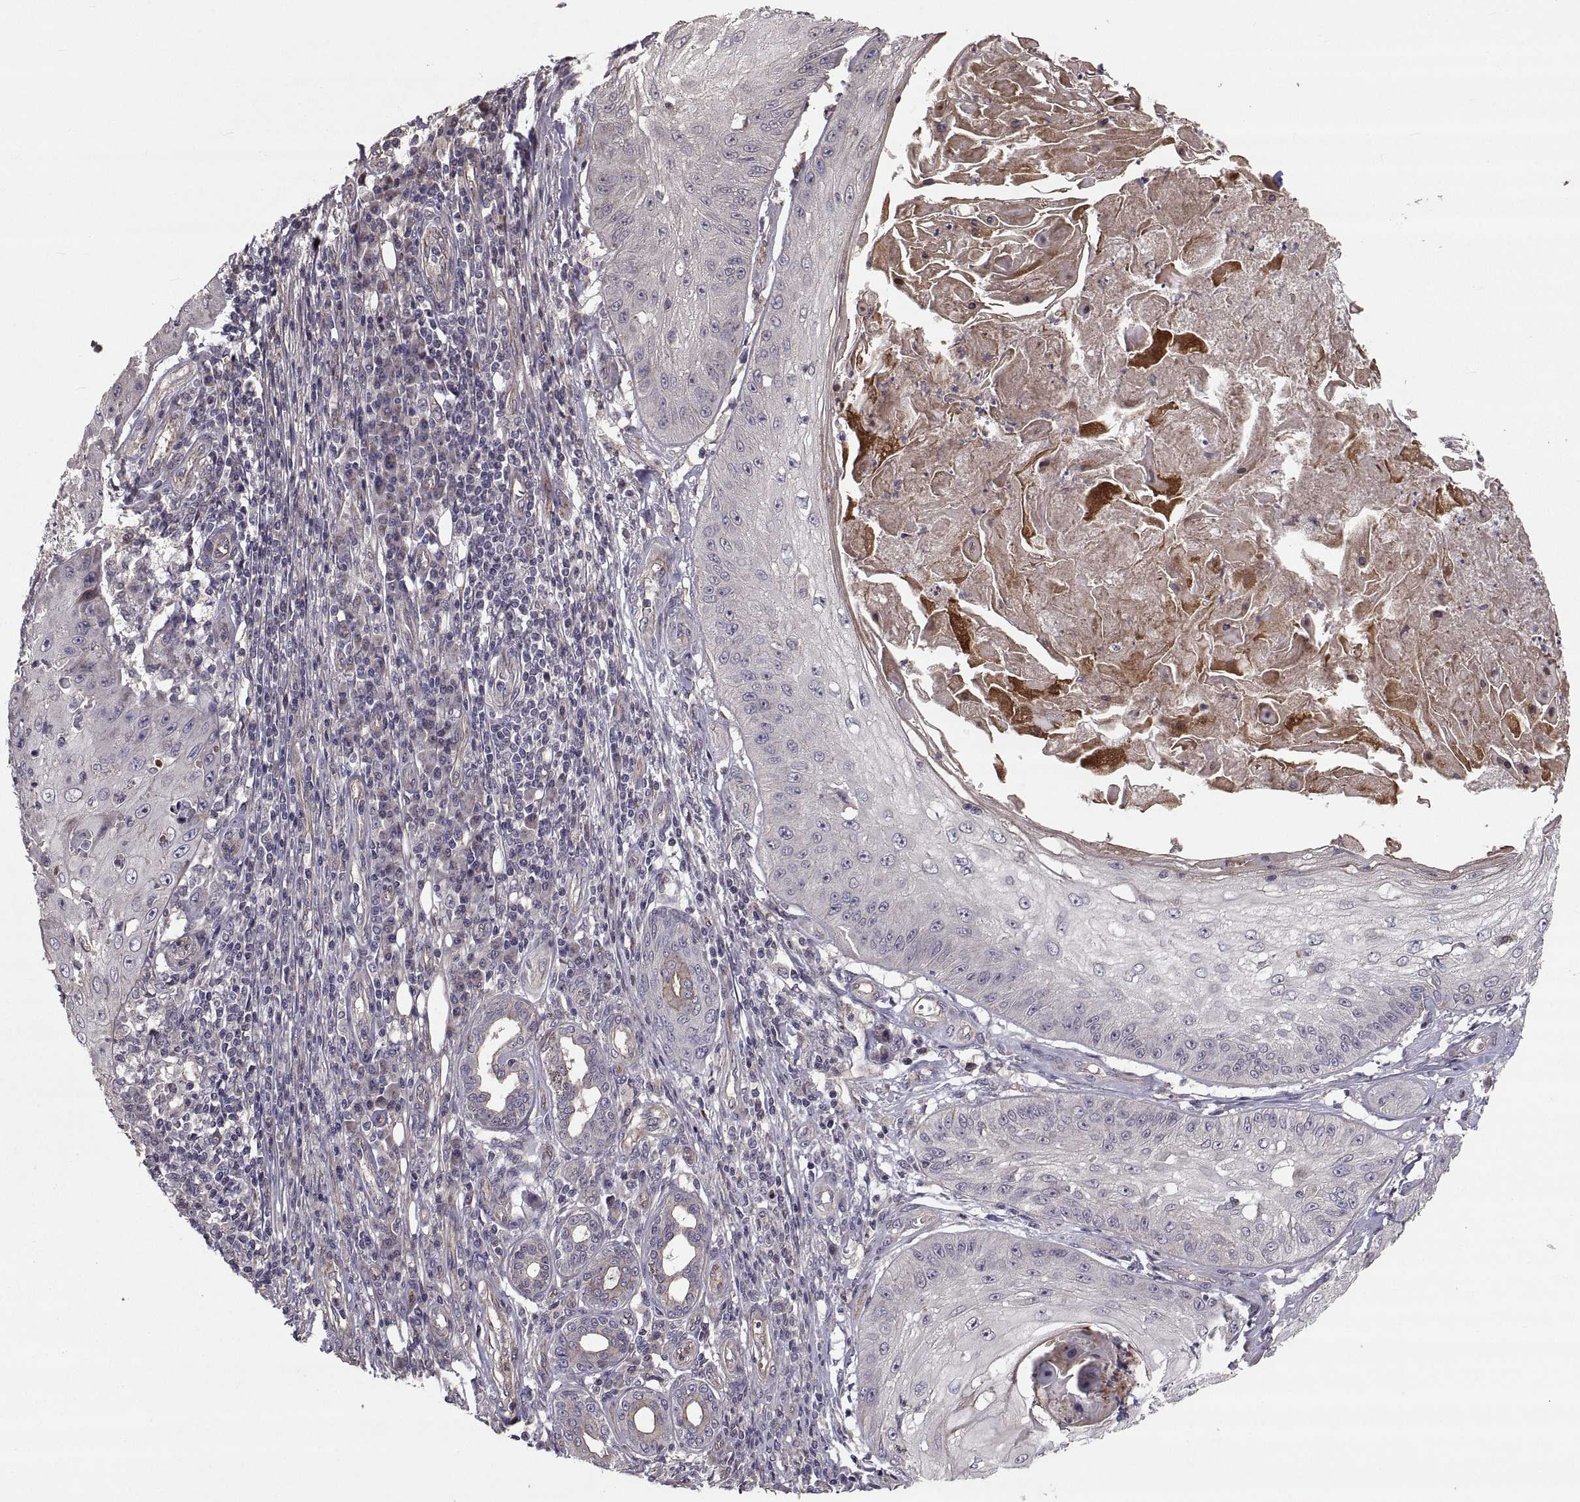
{"staining": {"intensity": "negative", "quantity": "none", "location": "none"}, "tissue": "skin cancer", "cell_type": "Tumor cells", "image_type": "cancer", "snomed": [{"axis": "morphology", "description": "Squamous cell carcinoma, NOS"}, {"axis": "topography", "description": "Skin"}], "caption": "DAB immunohistochemical staining of human skin cancer (squamous cell carcinoma) reveals no significant staining in tumor cells. (DAB (3,3'-diaminobenzidine) IHC with hematoxylin counter stain).", "gene": "PMM2", "patient": {"sex": "male", "age": 70}}